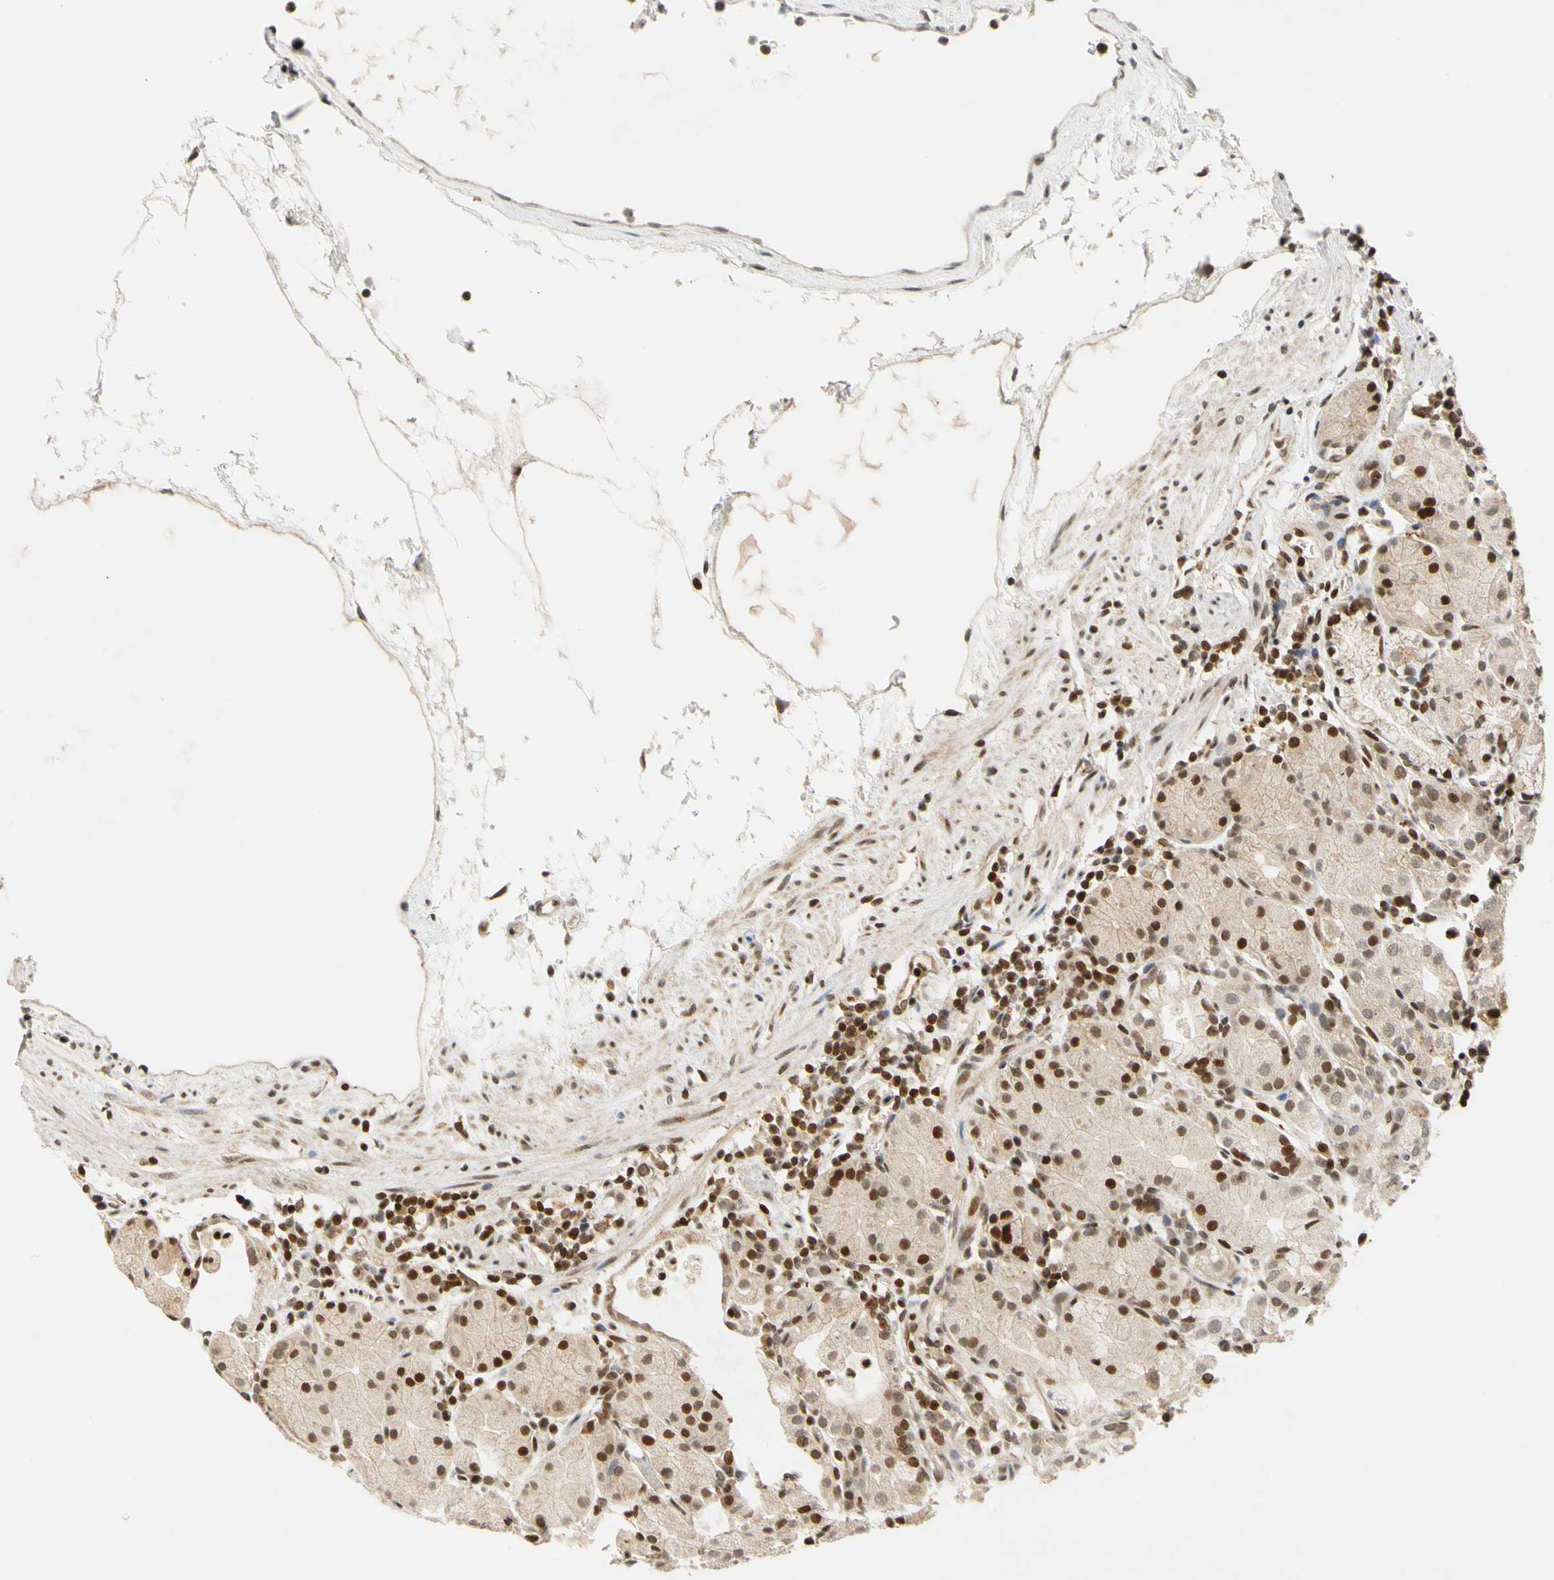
{"staining": {"intensity": "moderate", "quantity": ">75%", "location": "cytoplasmic/membranous,nuclear"}, "tissue": "stomach", "cell_type": "Glandular cells", "image_type": "normal", "snomed": [{"axis": "morphology", "description": "Normal tissue, NOS"}, {"axis": "topography", "description": "Stomach"}, {"axis": "topography", "description": "Stomach, lower"}], "caption": "Immunohistochemistry photomicrograph of normal stomach: human stomach stained using IHC reveals medium levels of moderate protein expression localized specifically in the cytoplasmic/membranous,nuclear of glandular cells, appearing as a cytoplasmic/membranous,nuclear brown color.", "gene": "CDK7", "patient": {"sex": "female", "age": 75}}